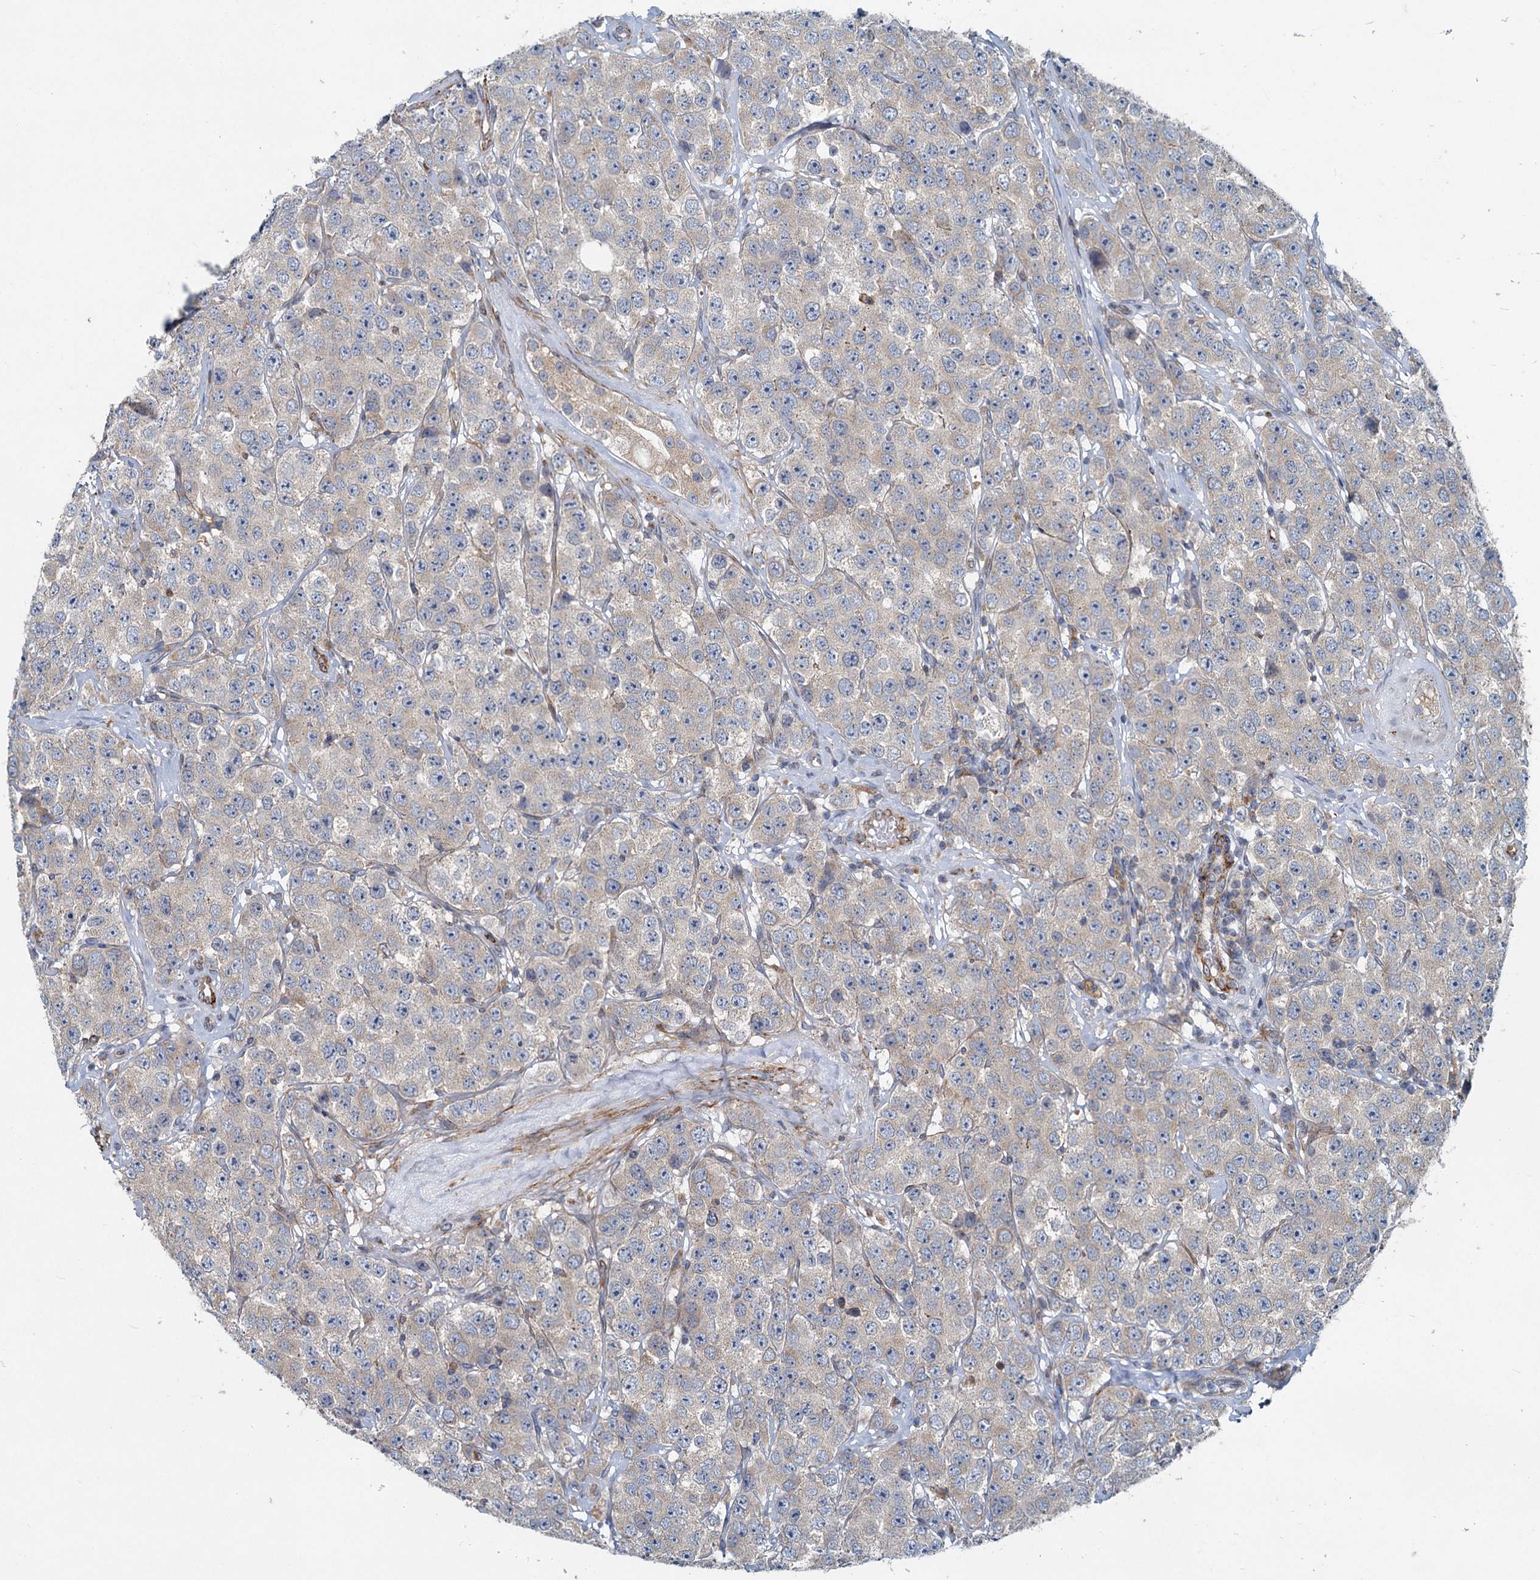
{"staining": {"intensity": "negative", "quantity": "none", "location": "none"}, "tissue": "testis cancer", "cell_type": "Tumor cells", "image_type": "cancer", "snomed": [{"axis": "morphology", "description": "Seminoma, NOS"}, {"axis": "topography", "description": "Testis"}], "caption": "Image shows no protein expression in tumor cells of testis seminoma tissue.", "gene": "ADCY2", "patient": {"sex": "male", "age": 28}}